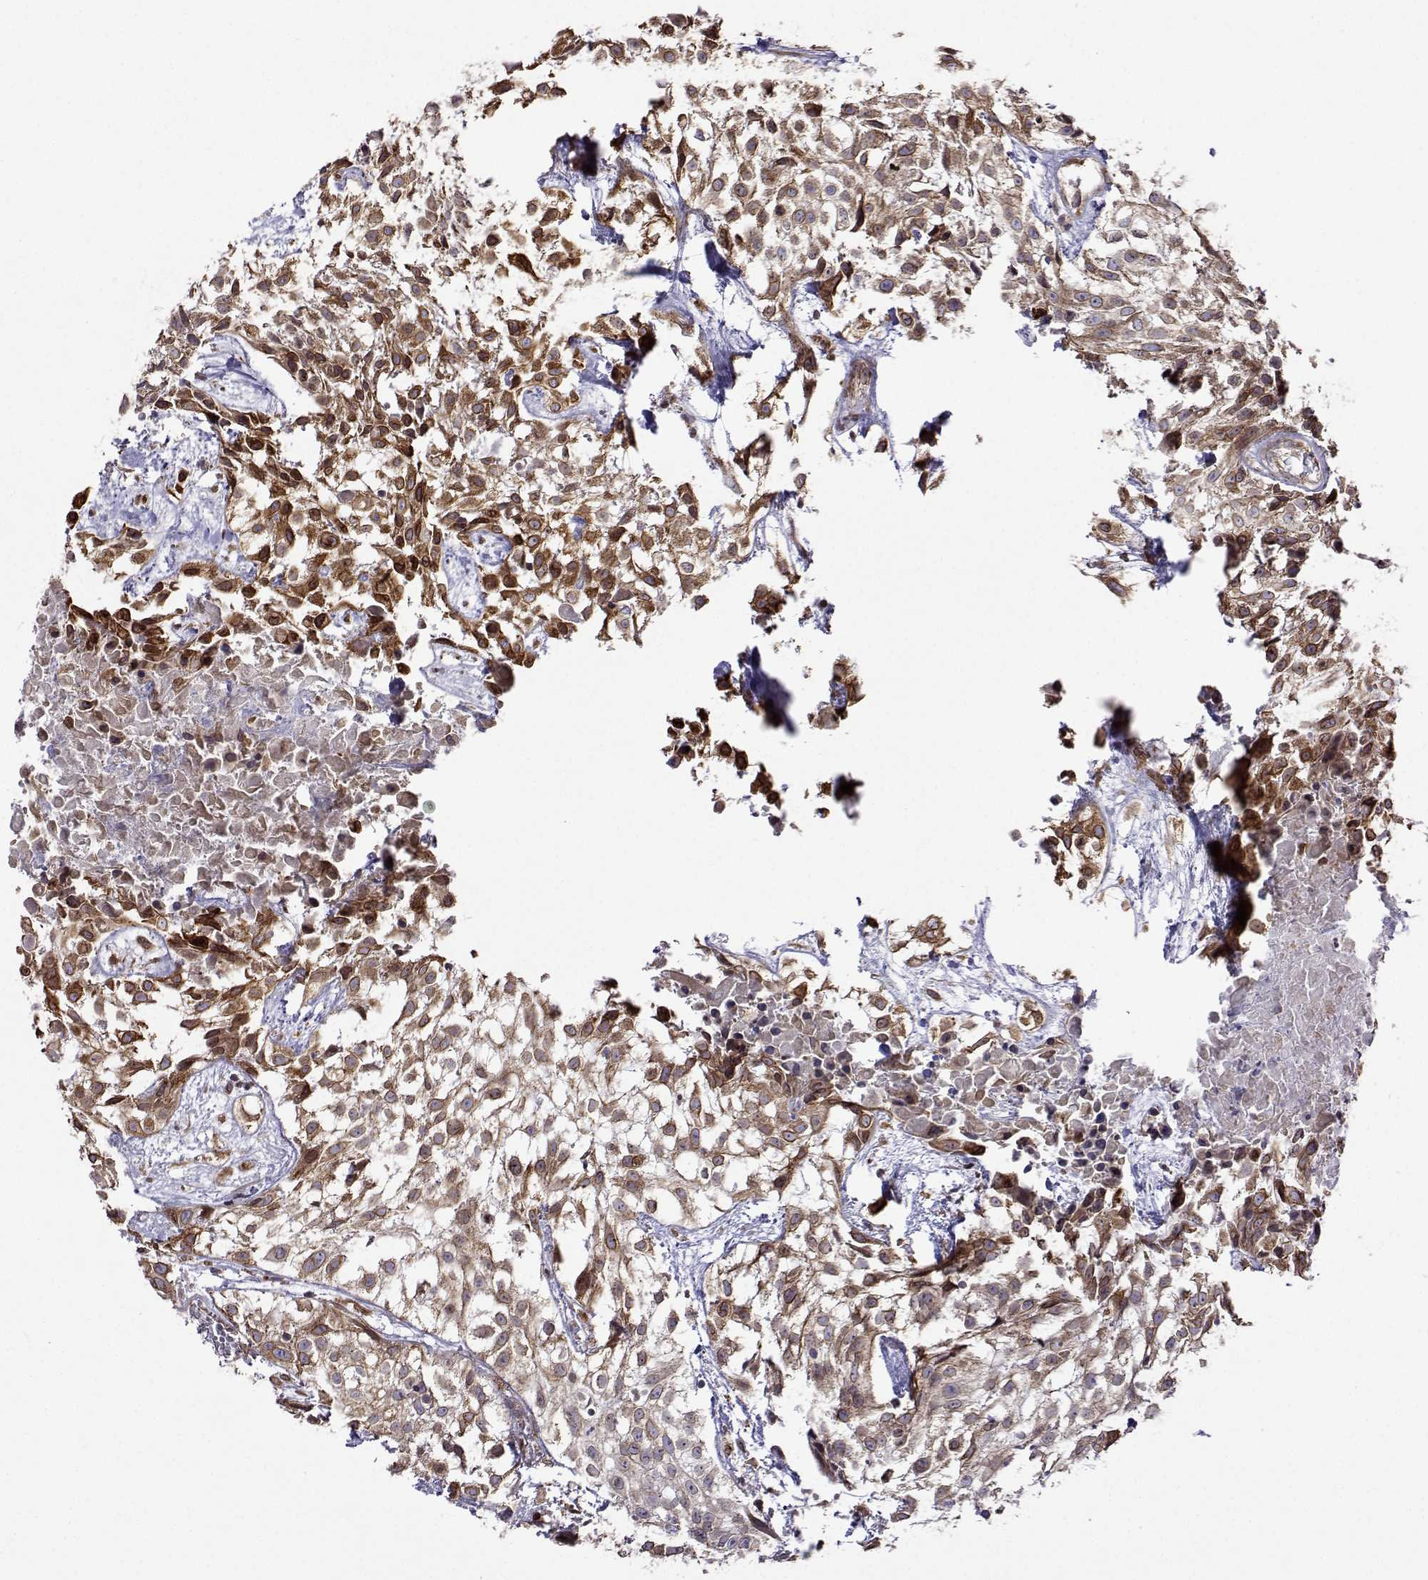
{"staining": {"intensity": "moderate", "quantity": ">75%", "location": "cytoplasmic/membranous,nuclear"}, "tissue": "urothelial cancer", "cell_type": "Tumor cells", "image_type": "cancer", "snomed": [{"axis": "morphology", "description": "Urothelial carcinoma, High grade"}, {"axis": "topography", "description": "Urinary bladder"}], "caption": "Immunohistochemistry of urothelial carcinoma (high-grade) demonstrates medium levels of moderate cytoplasmic/membranous and nuclear staining in approximately >75% of tumor cells.", "gene": "PGRMC2", "patient": {"sex": "male", "age": 56}}